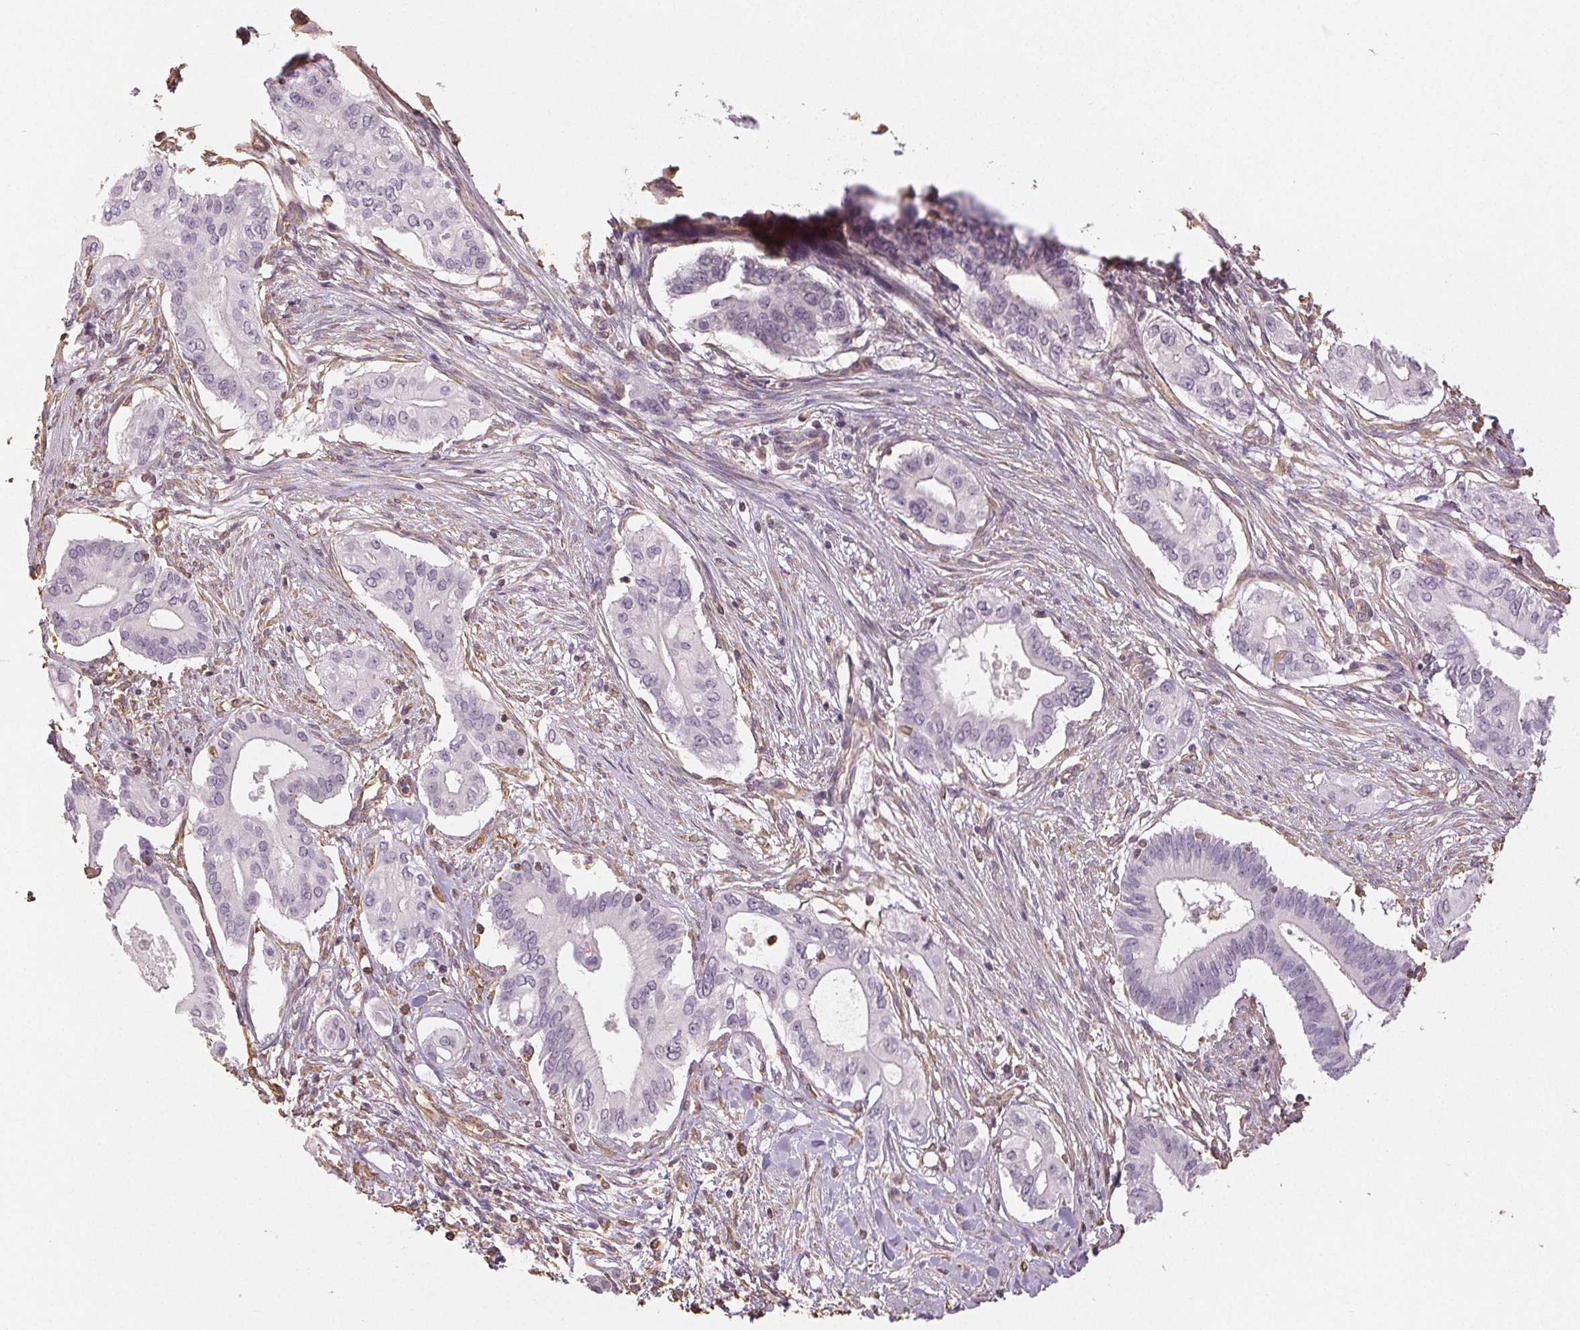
{"staining": {"intensity": "negative", "quantity": "none", "location": "none"}, "tissue": "pancreatic cancer", "cell_type": "Tumor cells", "image_type": "cancer", "snomed": [{"axis": "morphology", "description": "Adenocarcinoma, NOS"}, {"axis": "topography", "description": "Pancreas"}], "caption": "A high-resolution histopathology image shows immunohistochemistry (IHC) staining of adenocarcinoma (pancreatic), which displays no significant expression in tumor cells. (Brightfield microscopy of DAB (3,3'-diaminobenzidine) IHC at high magnification).", "gene": "COL7A1", "patient": {"sex": "female", "age": 68}}